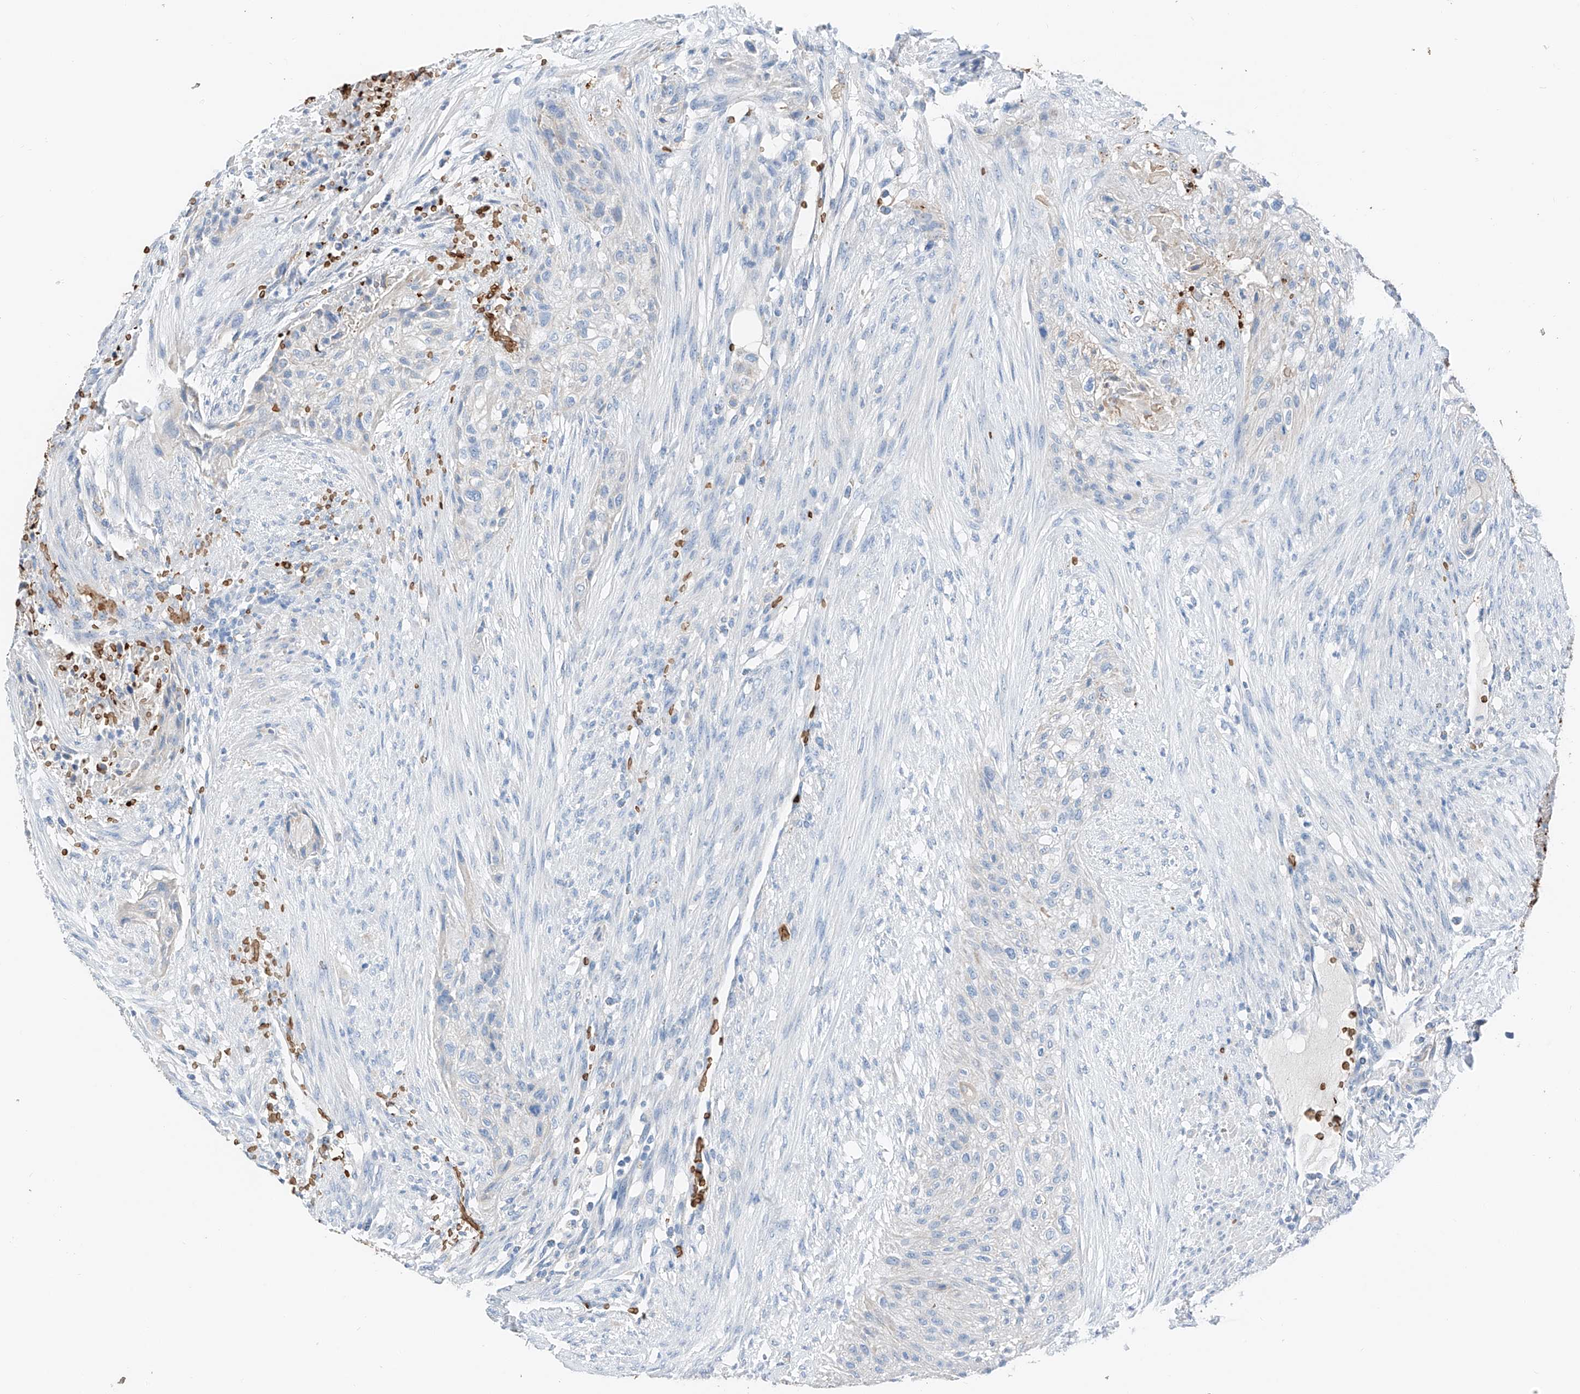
{"staining": {"intensity": "negative", "quantity": "none", "location": "none"}, "tissue": "urothelial cancer", "cell_type": "Tumor cells", "image_type": "cancer", "snomed": [{"axis": "morphology", "description": "Urothelial carcinoma, High grade"}, {"axis": "topography", "description": "Urinary bladder"}], "caption": "A histopathology image of human urothelial cancer is negative for staining in tumor cells. Nuclei are stained in blue.", "gene": "PRSS23", "patient": {"sex": "male", "age": 35}}